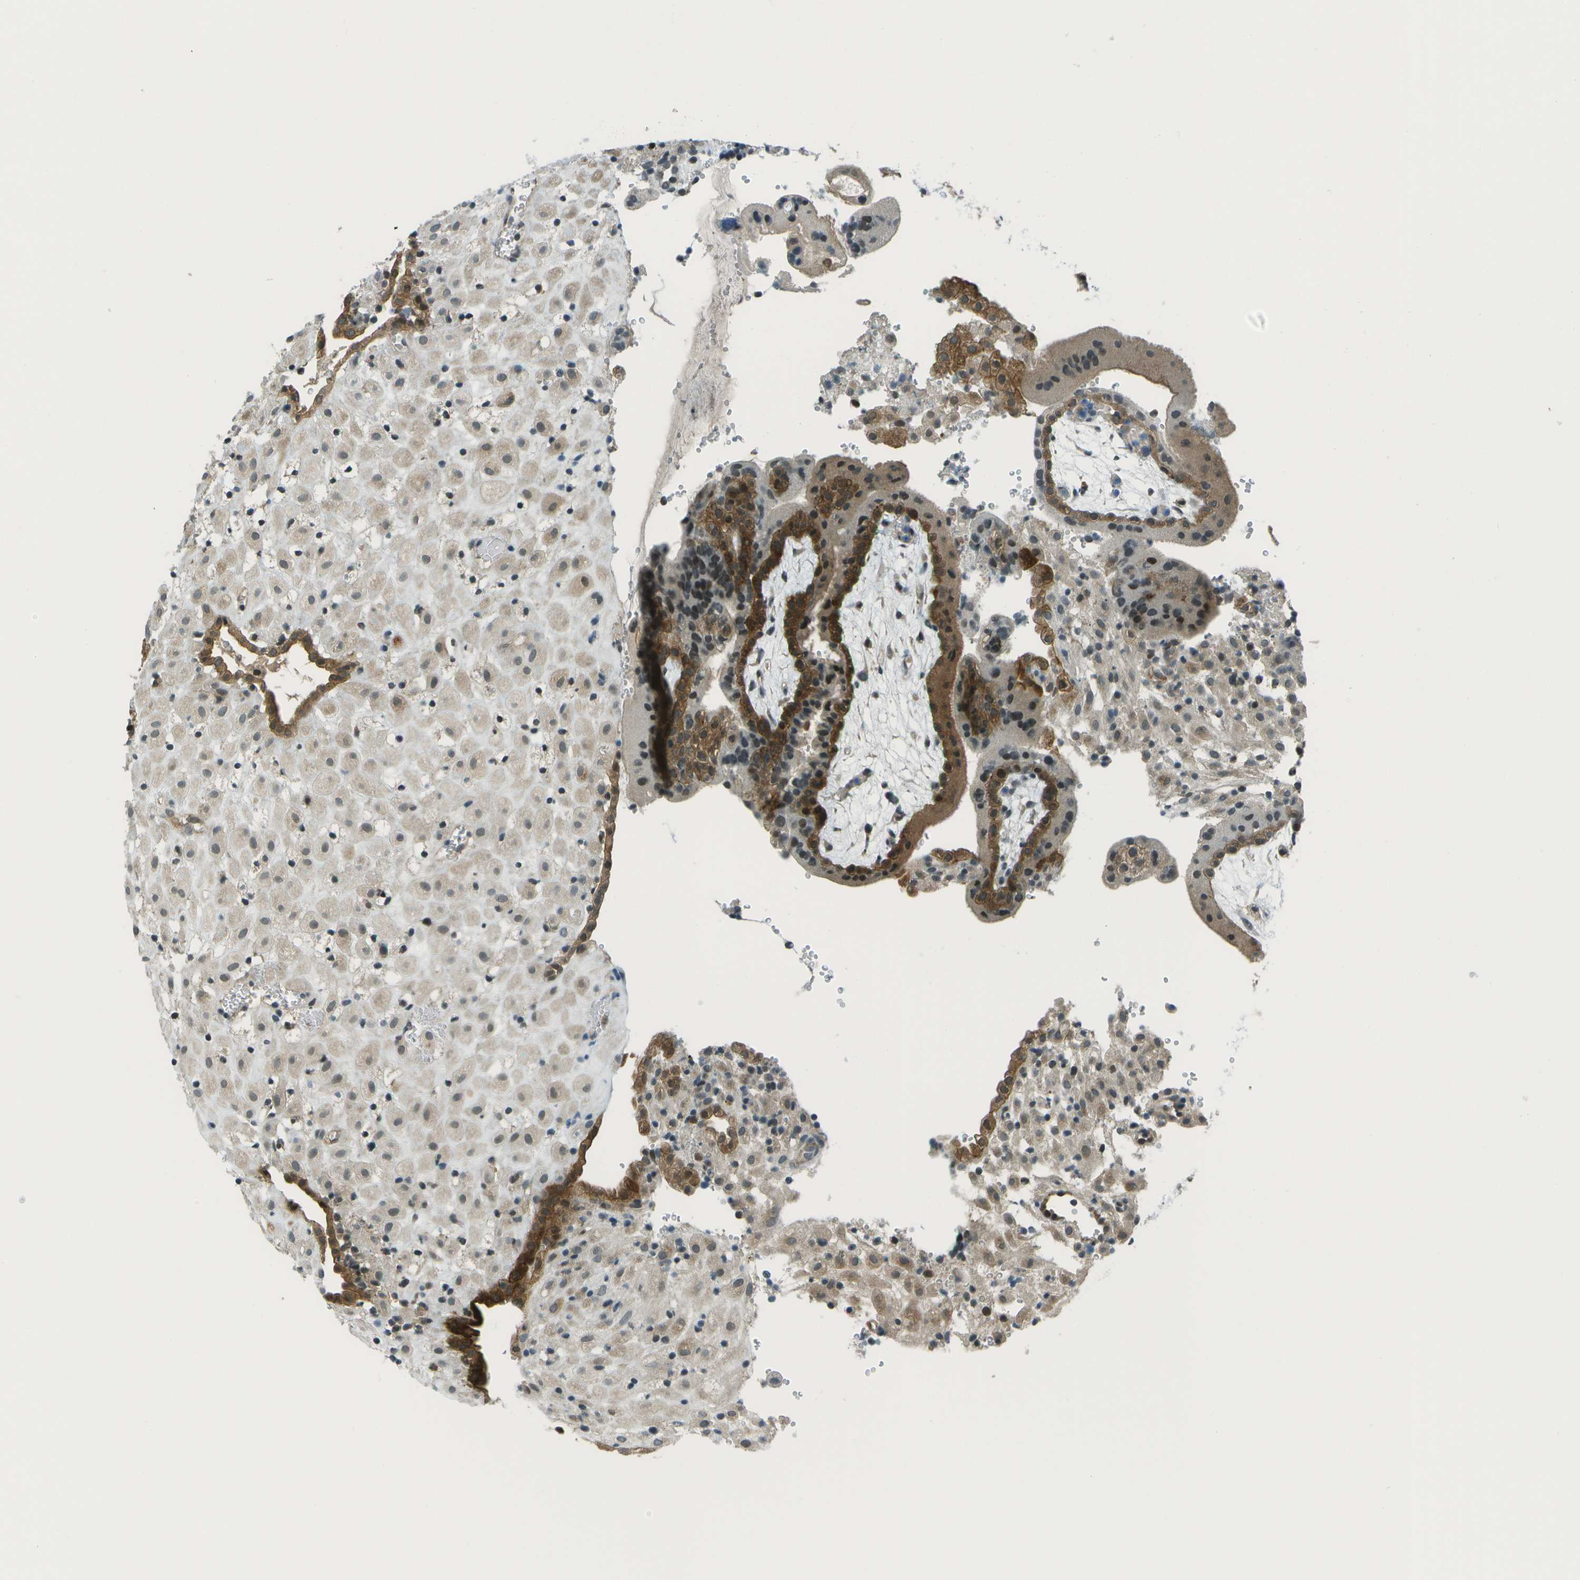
{"staining": {"intensity": "weak", "quantity": "<25%", "location": "cytoplasmic/membranous"}, "tissue": "placenta", "cell_type": "Decidual cells", "image_type": "normal", "snomed": [{"axis": "morphology", "description": "Normal tissue, NOS"}, {"axis": "topography", "description": "Placenta"}], "caption": "This photomicrograph is of unremarkable placenta stained with IHC to label a protein in brown with the nuclei are counter-stained blue. There is no positivity in decidual cells.", "gene": "TMEM19", "patient": {"sex": "female", "age": 18}}